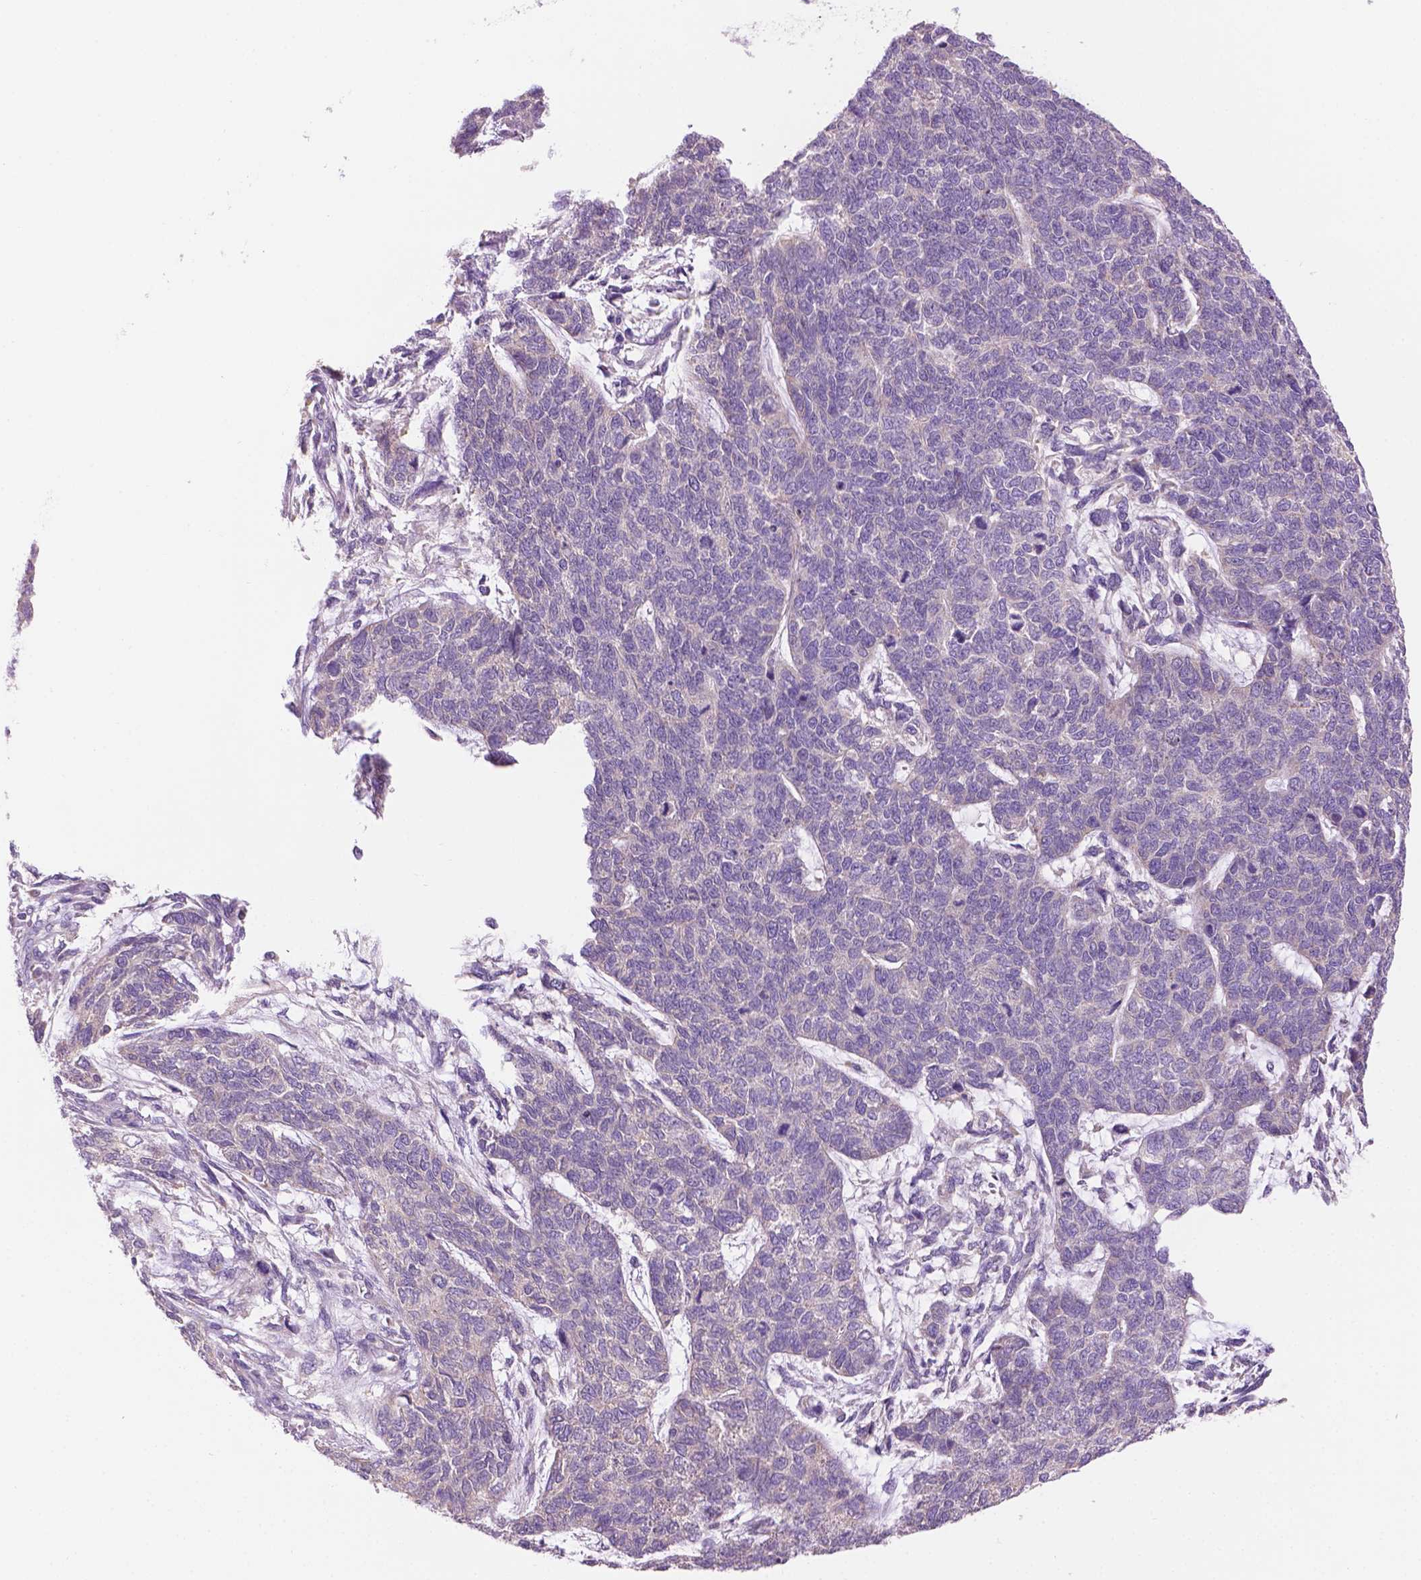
{"staining": {"intensity": "negative", "quantity": "none", "location": "none"}, "tissue": "cervical cancer", "cell_type": "Tumor cells", "image_type": "cancer", "snomed": [{"axis": "morphology", "description": "Squamous cell carcinoma, NOS"}, {"axis": "topography", "description": "Cervix"}], "caption": "This is an immunohistochemistry micrograph of squamous cell carcinoma (cervical). There is no staining in tumor cells.", "gene": "CDH7", "patient": {"sex": "female", "age": 63}}